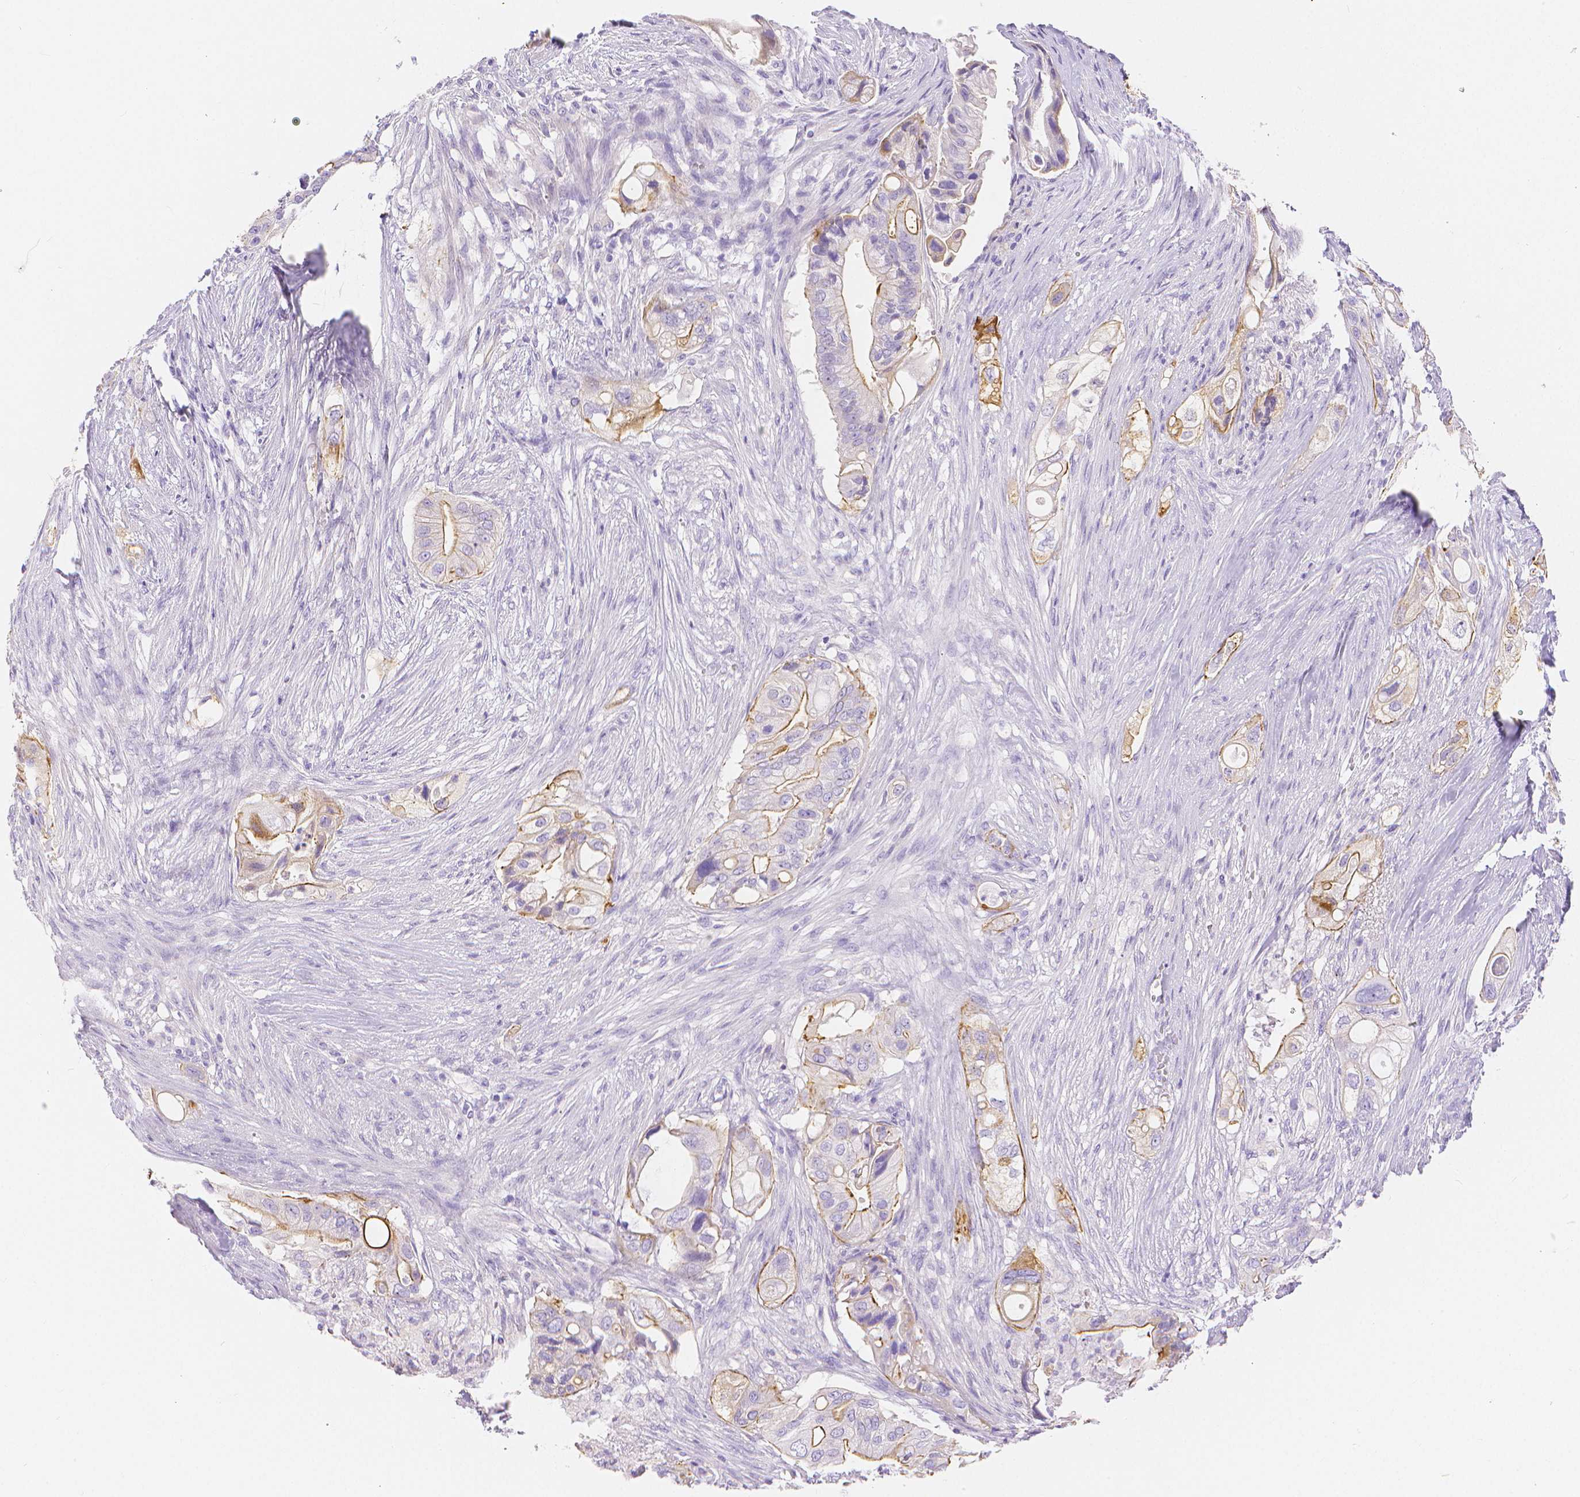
{"staining": {"intensity": "moderate", "quantity": "25%-75%", "location": "cytoplasmic/membranous"}, "tissue": "pancreatic cancer", "cell_type": "Tumor cells", "image_type": "cancer", "snomed": [{"axis": "morphology", "description": "Adenocarcinoma, NOS"}, {"axis": "topography", "description": "Pancreas"}], "caption": "Brown immunohistochemical staining in pancreatic adenocarcinoma reveals moderate cytoplasmic/membranous expression in approximately 25%-75% of tumor cells. Nuclei are stained in blue.", "gene": "SLC27A5", "patient": {"sex": "female", "age": 72}}